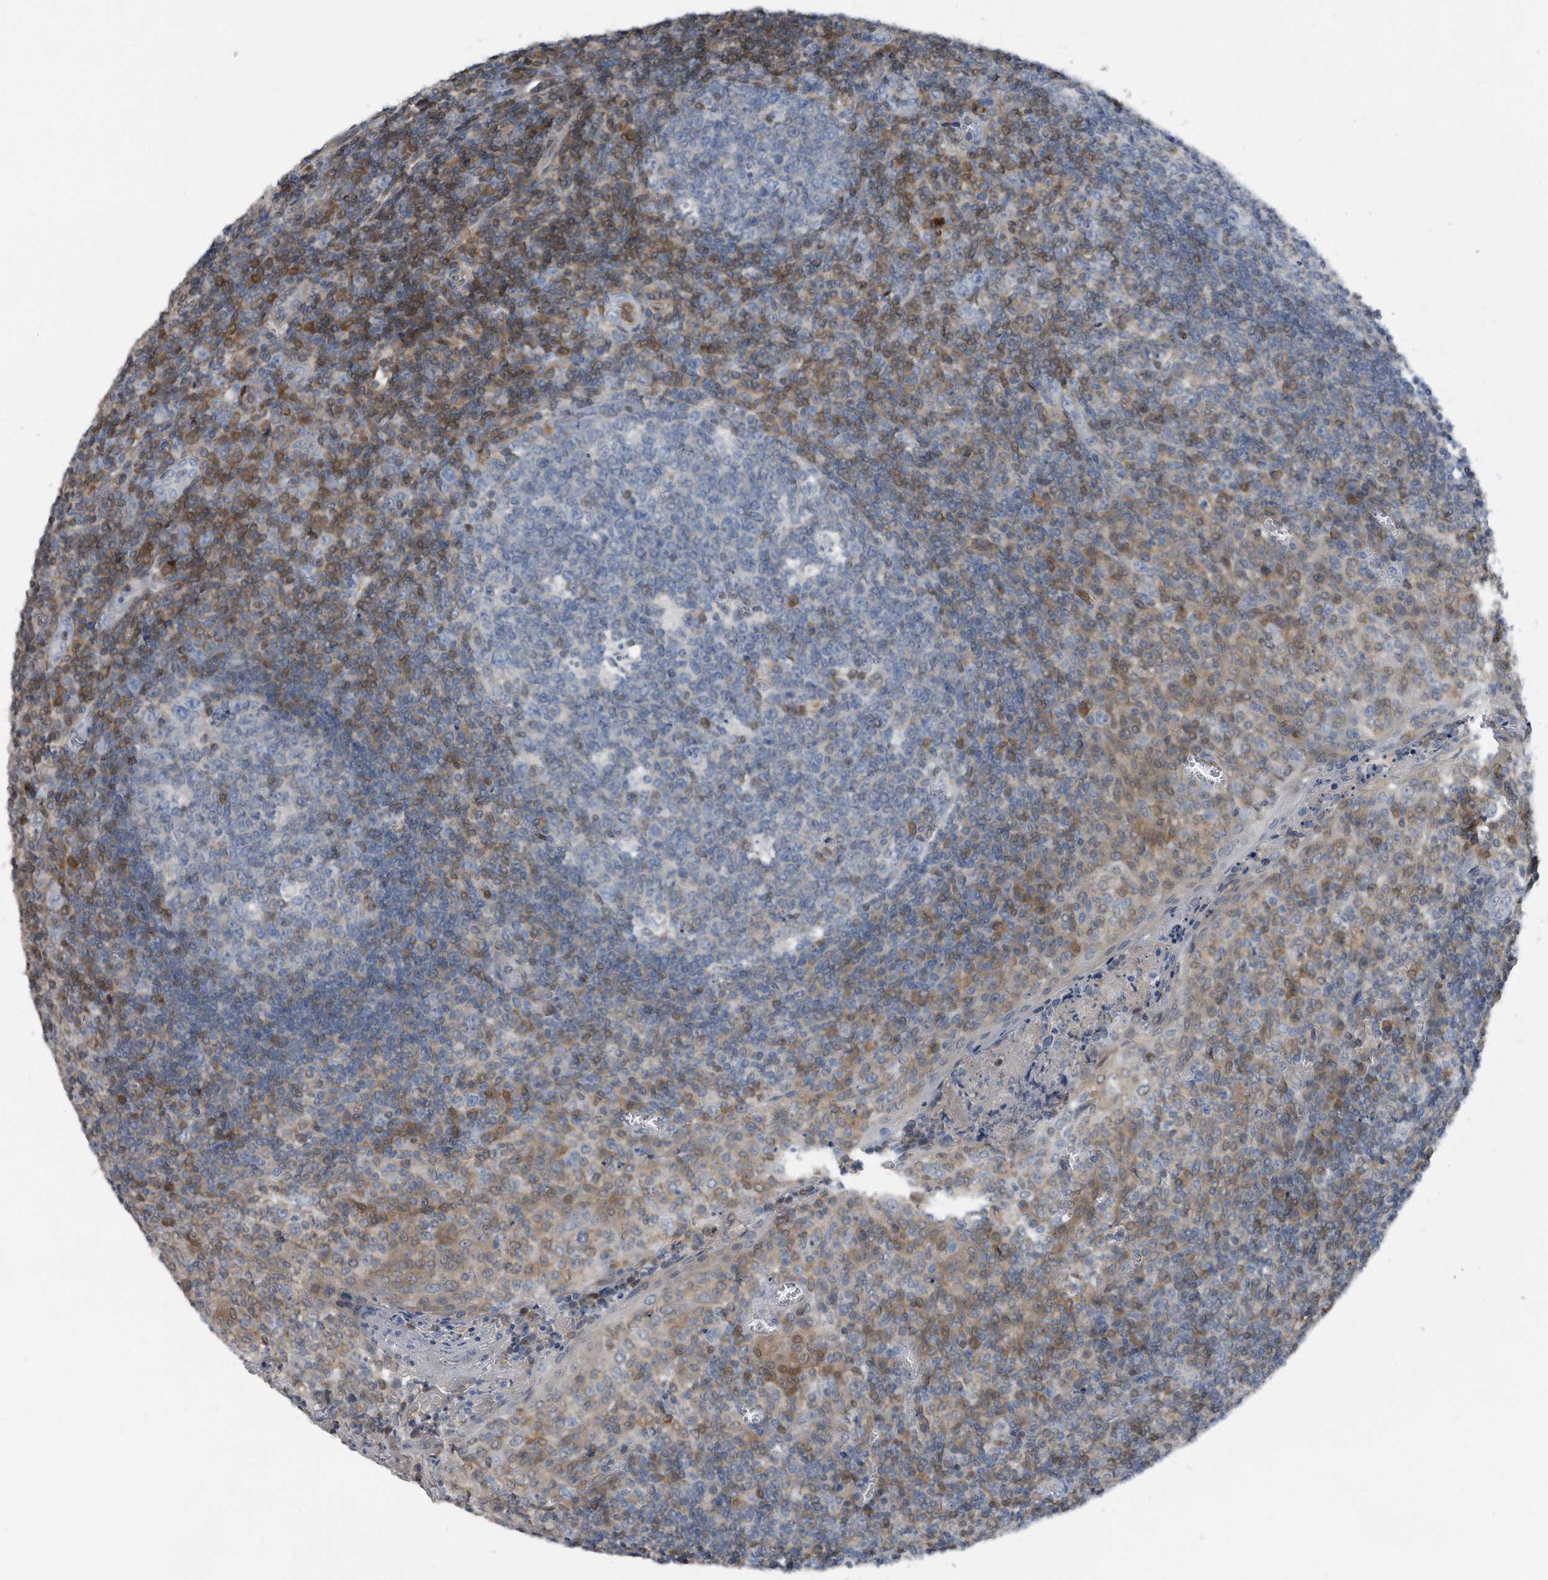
{"staining": {"intensity": "moderate", "quantity": "<25%", "location": "cytoplasmic/membranous"}, "tissue": "tonsil", "cell_type": "Germinal center cells", "image_type": "normal", "snomed": [{"axis": "morphology", "description": "Normal tissue, NOS"}, {"axis": "topography", "description": "Tonsil"}], "caption": "The histopathology image displays immunohistochemical staining of normal tonsil. There is moderate cytoplasmic/membranous staining is appreciated in approximately <25% of germinal center cells. The protein is shown in brown color, while the nuclei are stained blue.", "gene": "MAP2K6", "patient": {"sex": "female", "age": 19}}